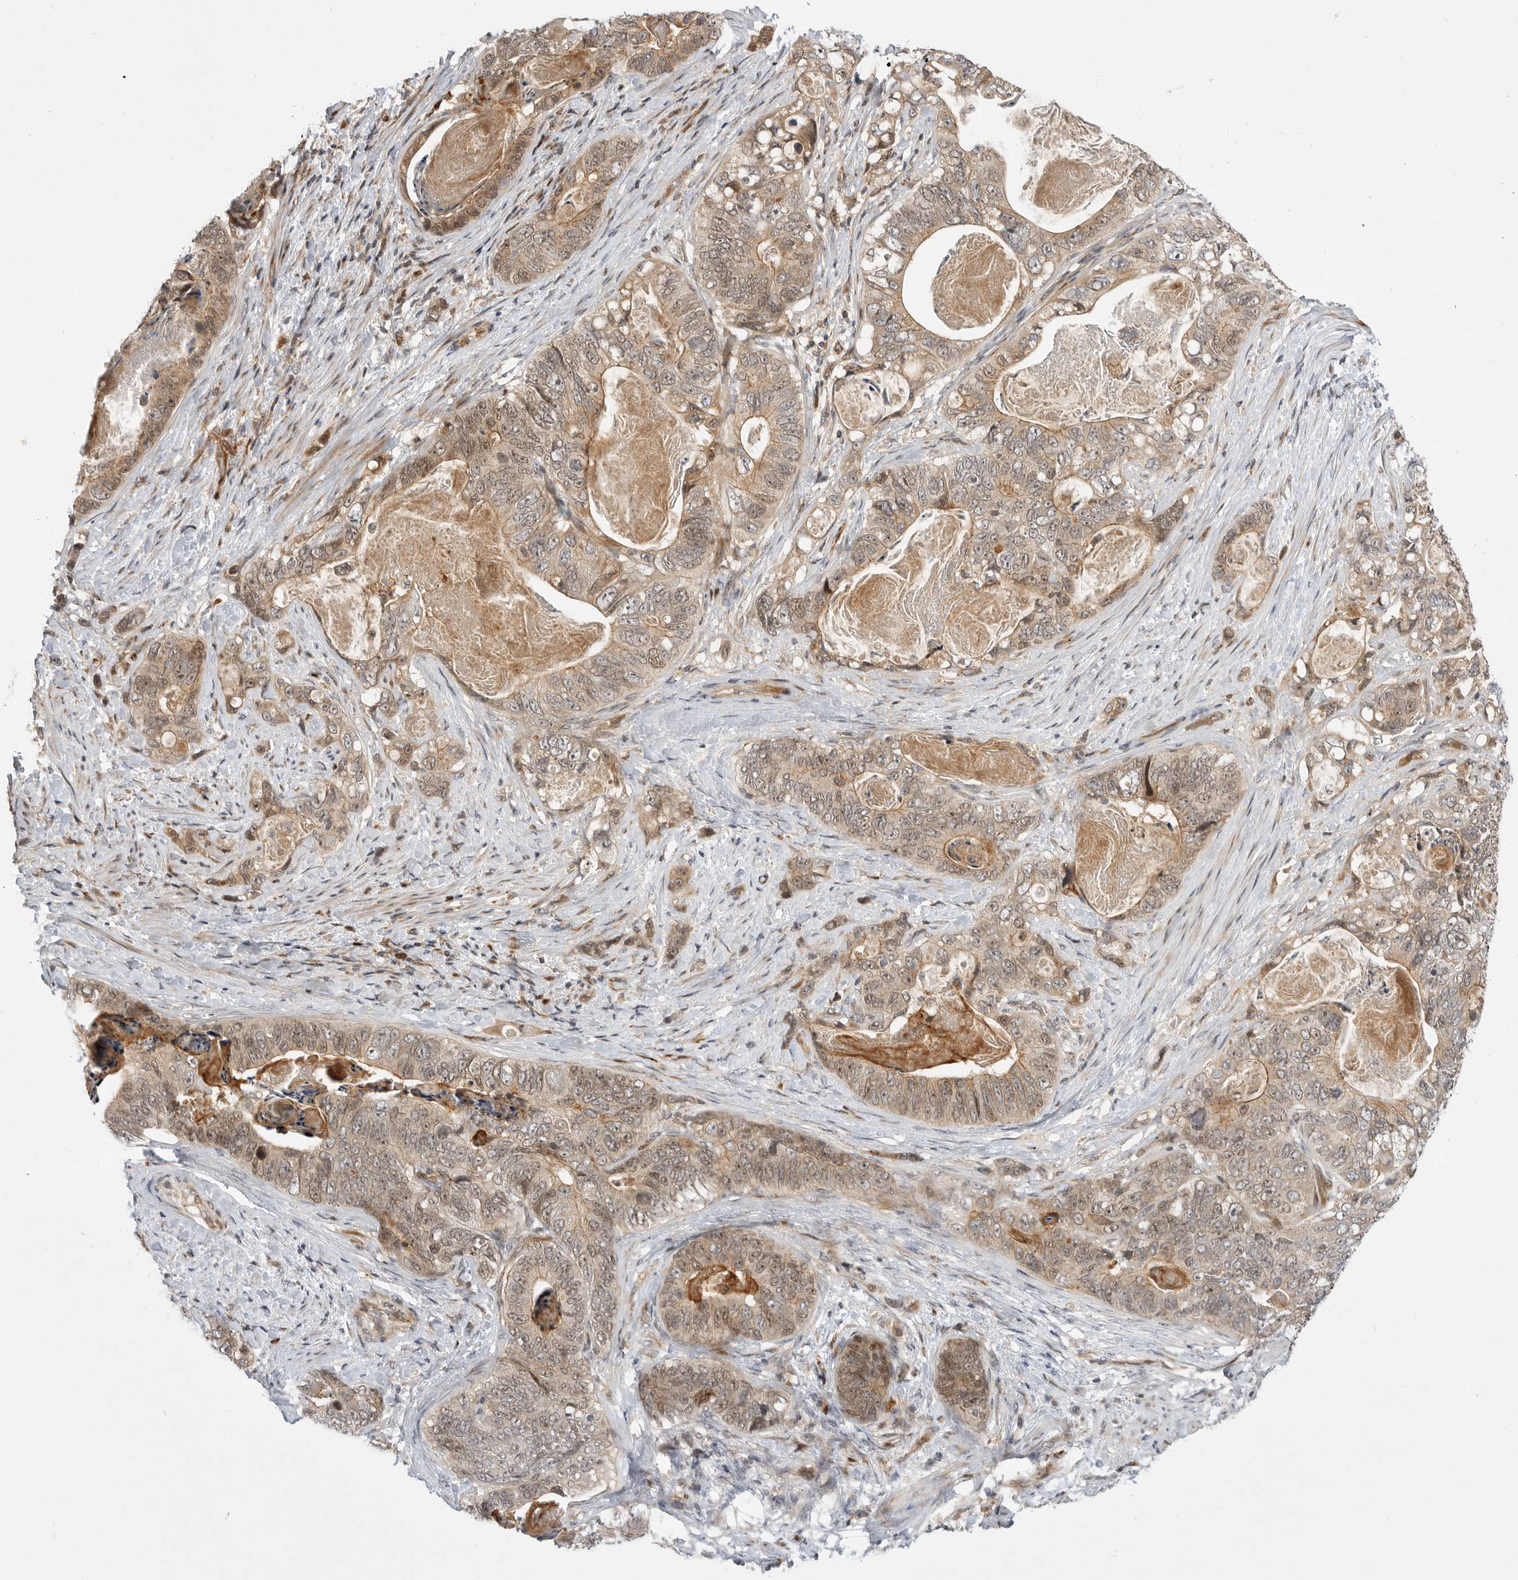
{"staining": {"intensity": "moderate", "quantity": ">75%", "location": "cytoplasmic/membranous,nuclear"}, "tissue": "stomach cancer", "cell_type": "Tumor cells", "image_type": "cancer", "snomed": [{"axis": "morphology", "description": "Normal tissue, NOS"}, {"axis": "morphology", "description": "Adenocarcinoma, NOS"}, {"axis": "topography", "description": "Stomach"}], "caption": "Adenocarcinoma (stomach) was stained to show a protein in brown. There is medium levels of moderate cytoplasmic/membranous and nuclear positivity in about >75% of tumor cells.", "gene": "CSNK1G3", "patient": {"sex": "female", "age": 89}}